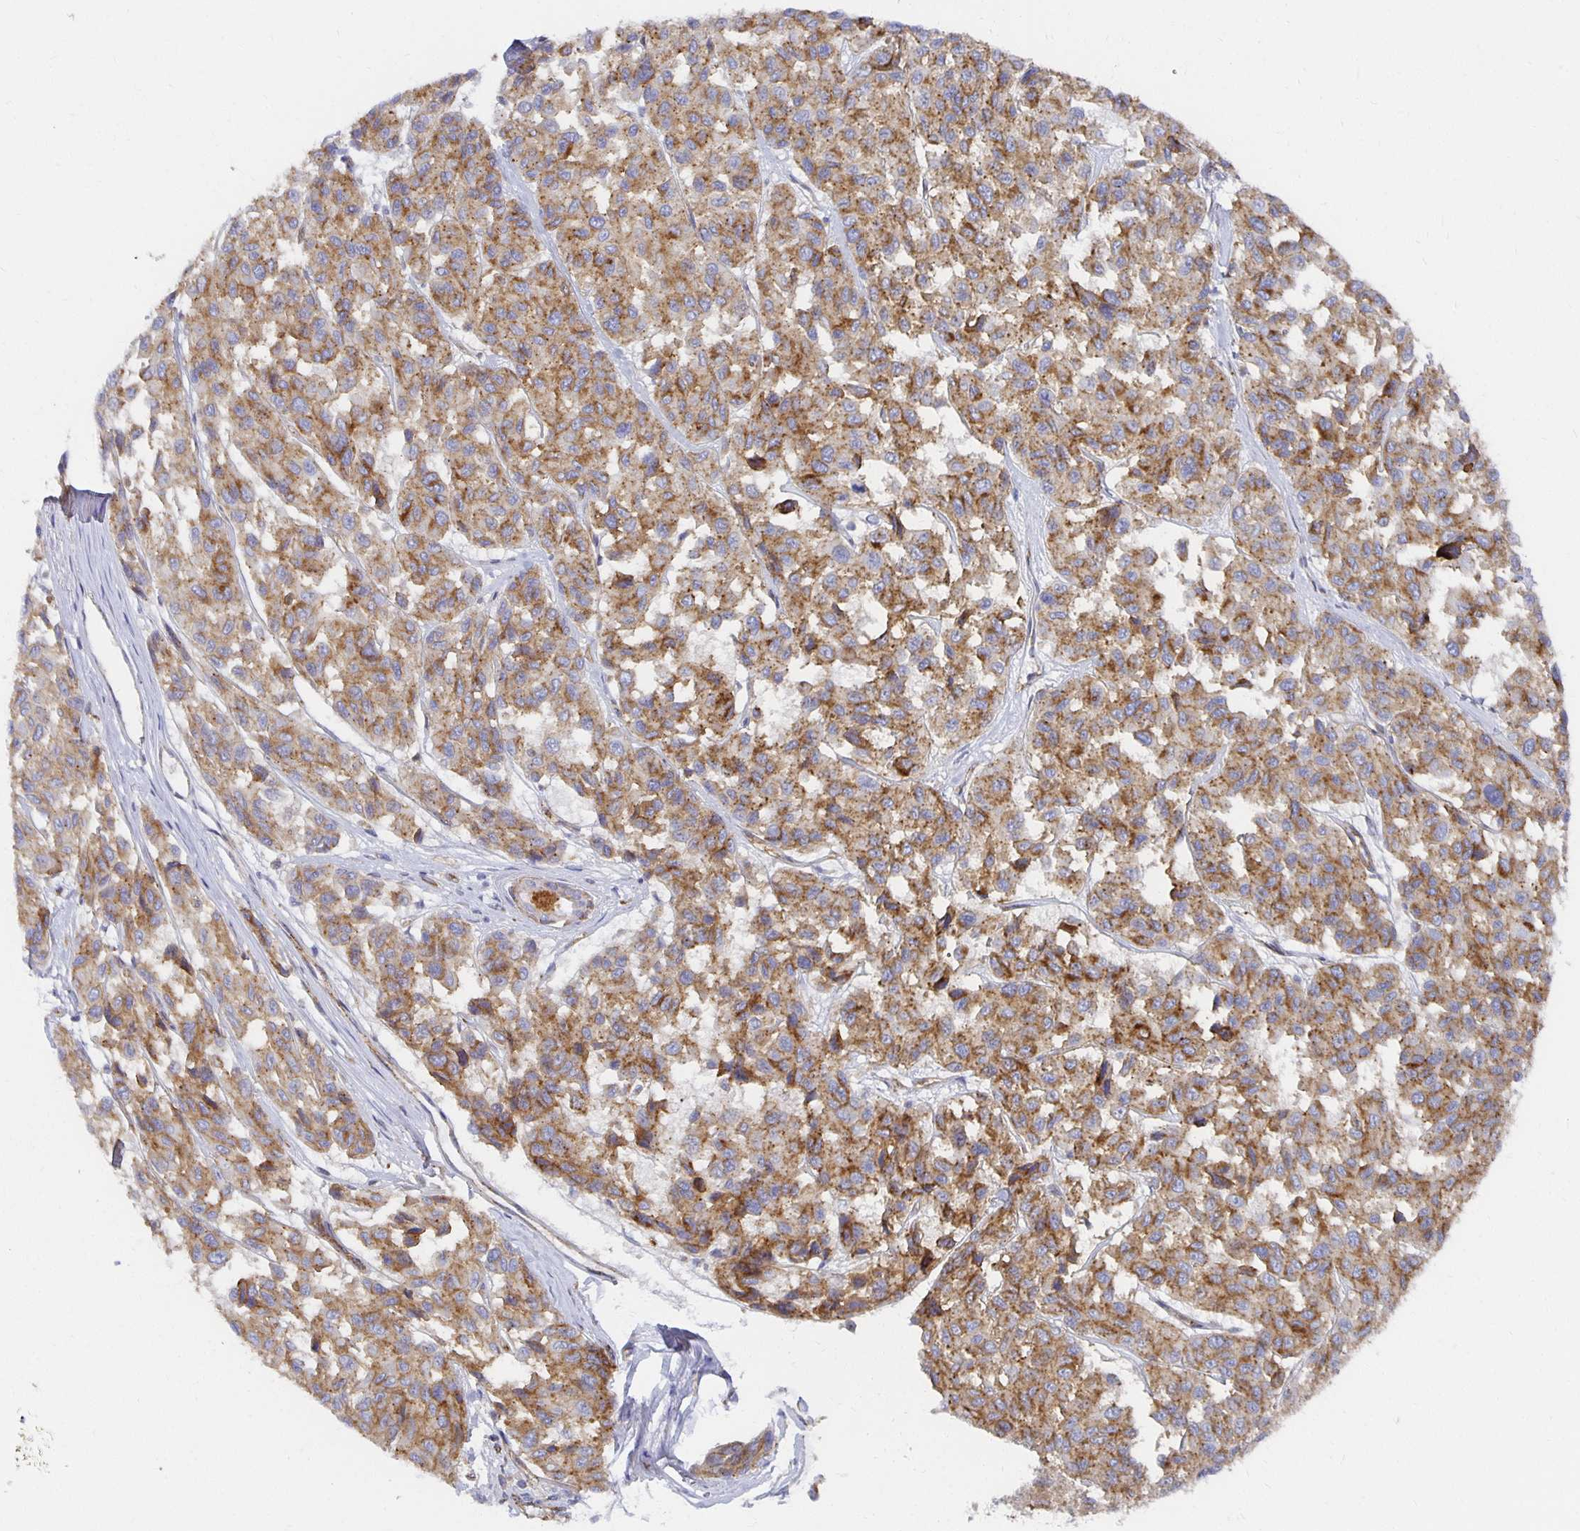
{"staining": {"intensity": "moderate", "quantity": ">75%", "location": "cytoplasmic/membranous"}, "tissue": "melanoma", "cell_type": "Tumor cells", "image_type": "cancer", "snomed": [{"axis": "morphology", "description": "Malignant melanoma, NOS"}, {"axis": "topography", "description": "Skin"}], "caption": "High-magnification brightfield microscopy of melanoma stained with DAB (3,3'-diaminobenzidine) (brown) and counterstained with hematoxylin (blue). tumor cells exhibit moderate cytoplasmic/membranous staining is appreciated in approximately>75% of cells.", "gene": "TAAR1", "patient": {"sex": "female", "age": 66}}